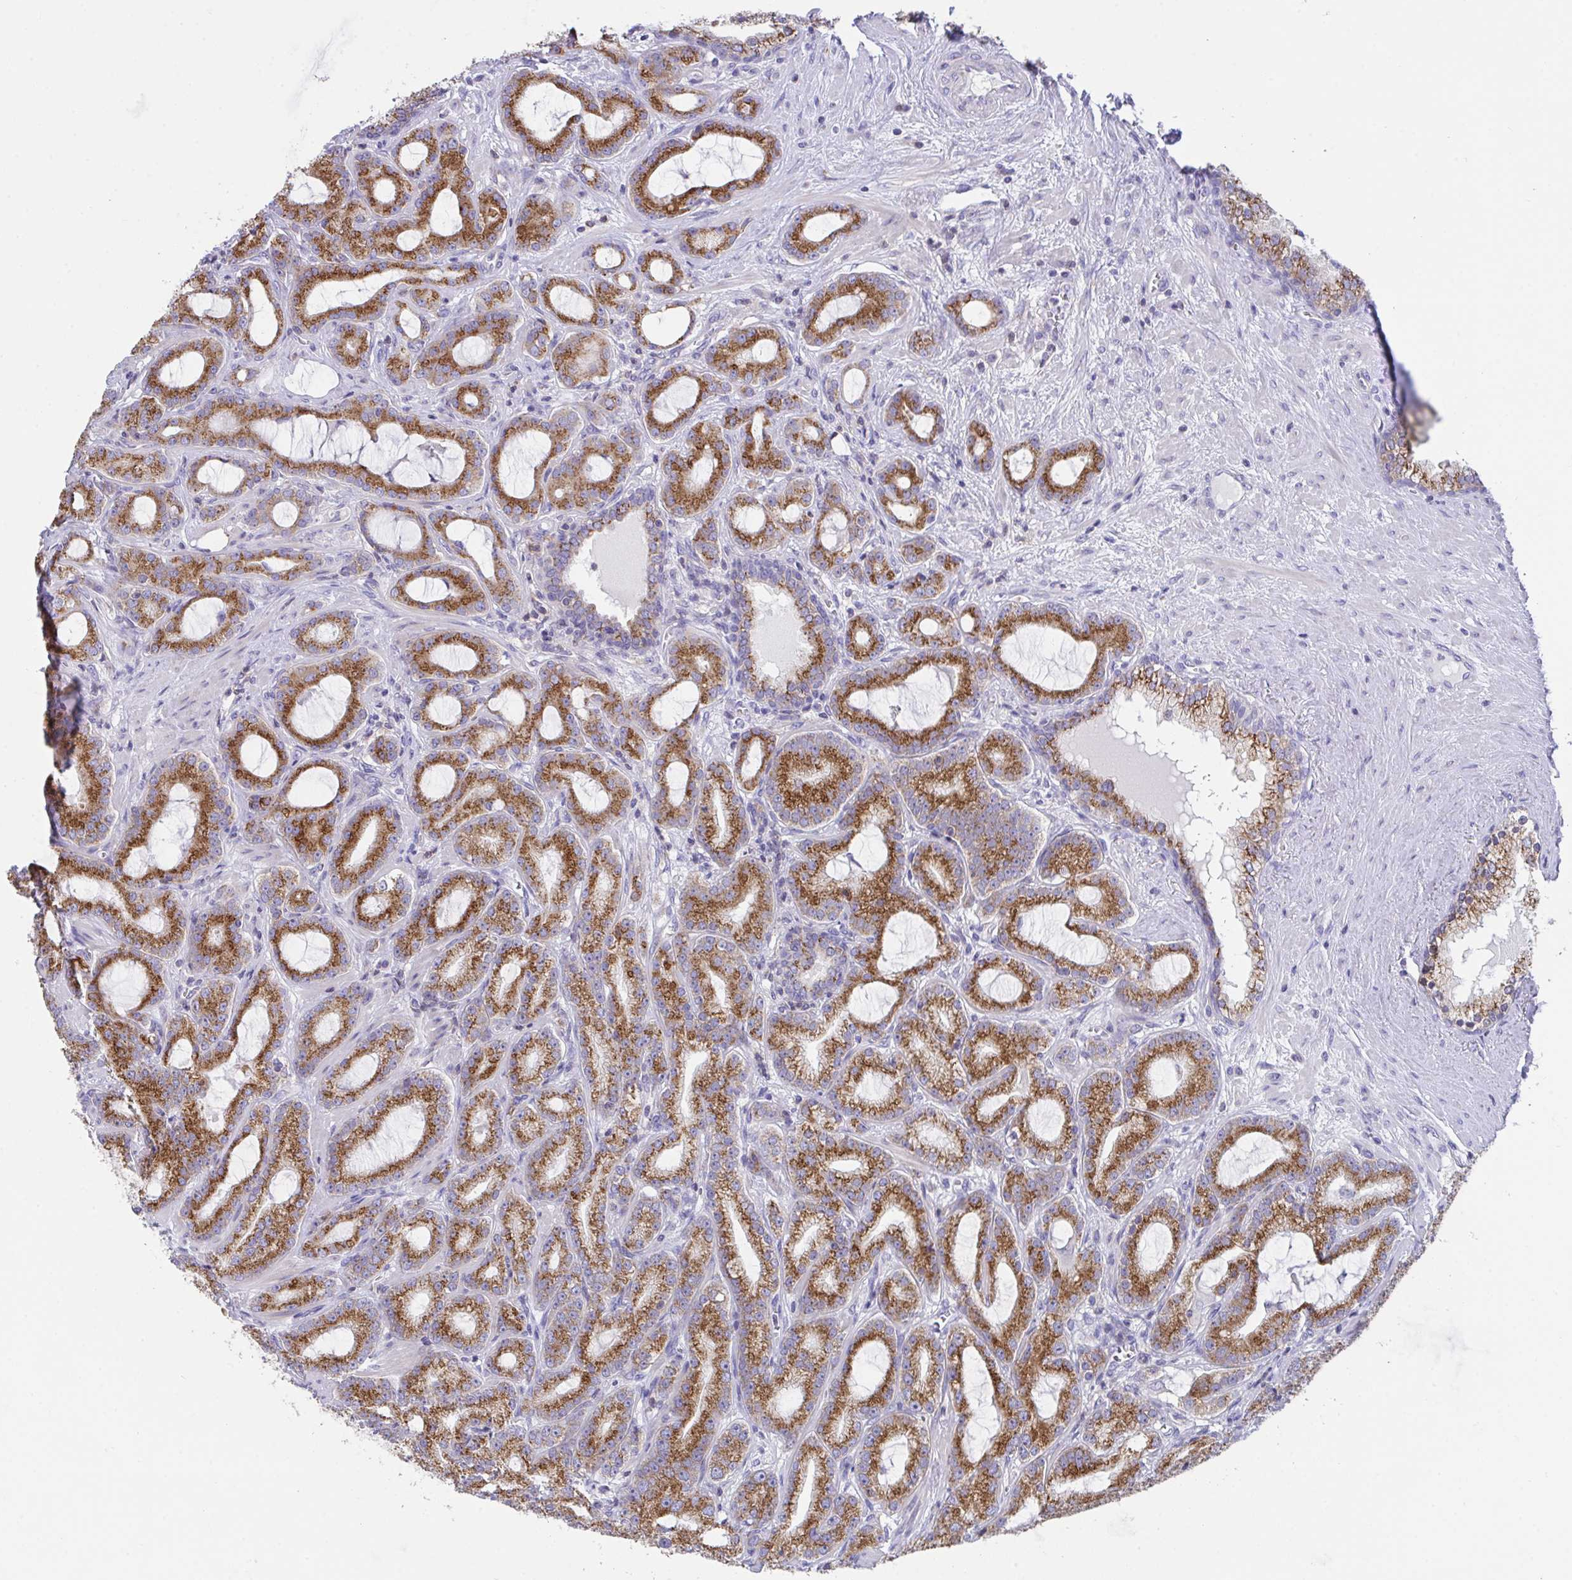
{"staining": {"intensity": "strong", "quantity": ">75%", "location": "cytoplasmic/membranous"}, "tissue": "prostate cancer", "cell_type": "Tumor cells", "image_type": "cancer", "snomed": [{"axis": "morphology", "description": "Adenocarcinoma, High grade"}, {"axis": "topography", "description": "Prostate"}], "caption": "This is an image of immunohistochemistry (IHC) staining of prostate high-grade adenocarcinoma, which shows strong staining in the cytoplasmic/membranous of tumor cells.", "gene": "MIA3", "patient": {"sex": "male", "age": 65}}